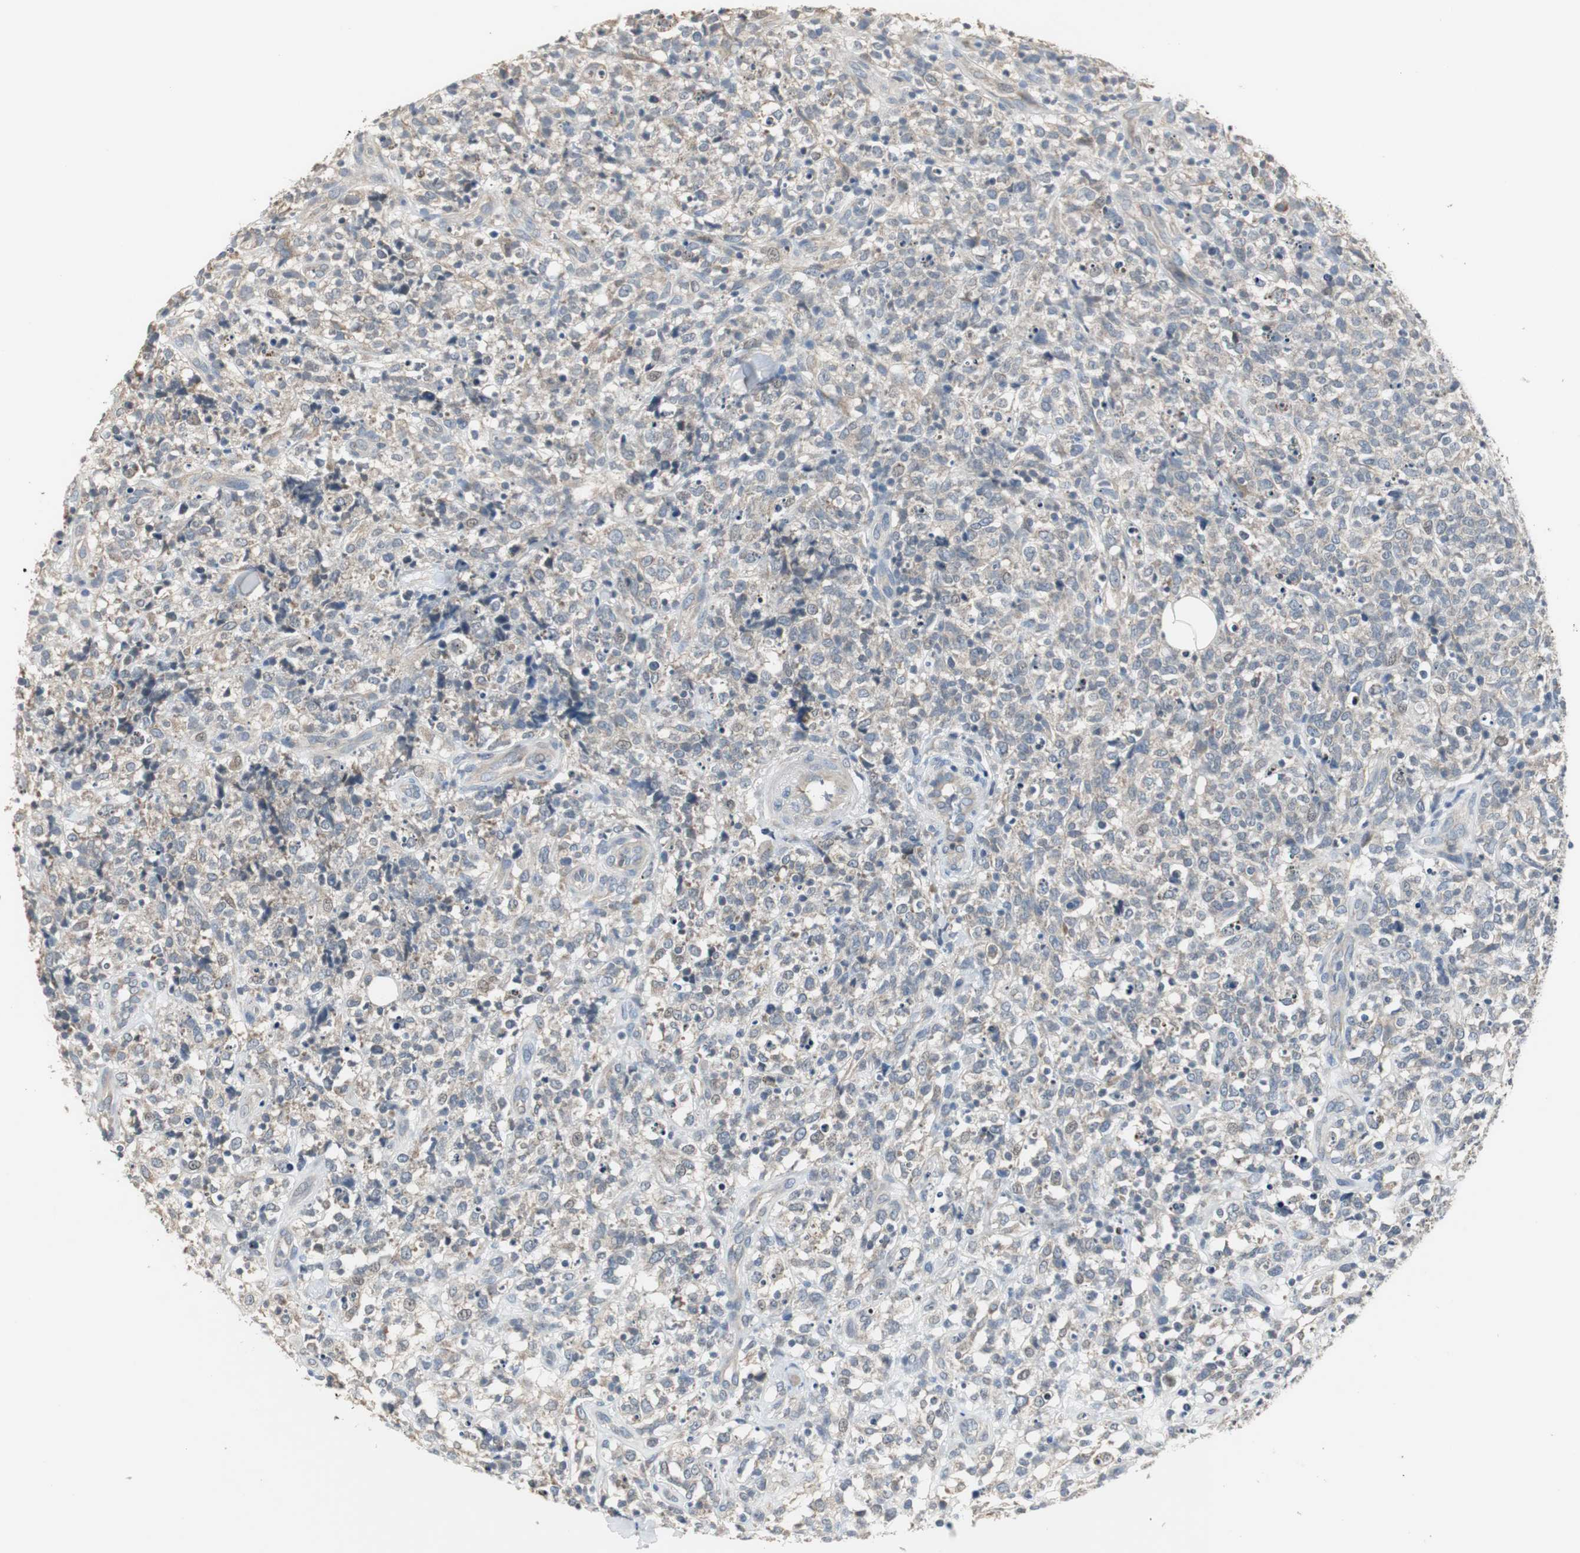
{"staining": {"intensity": "negative", "quantity": "none", "location": "none"}, "tissue": "lymphoma", "cell_type": "Tumor cells", "image_type": "cancer", "snomed": [{"axis": "morphology", "description": "Malignant lymphoma, non-Hodgkin's type, High grade"}, {"axis": "topography", "description": "Lymph node"}], "caption": "Lymphoma stained for a protein using immunohistochemistry (IHC) exhibits no expression tumor cells.", "gene": "MYT1", "patient": {"sex": "female", "age": 73}}